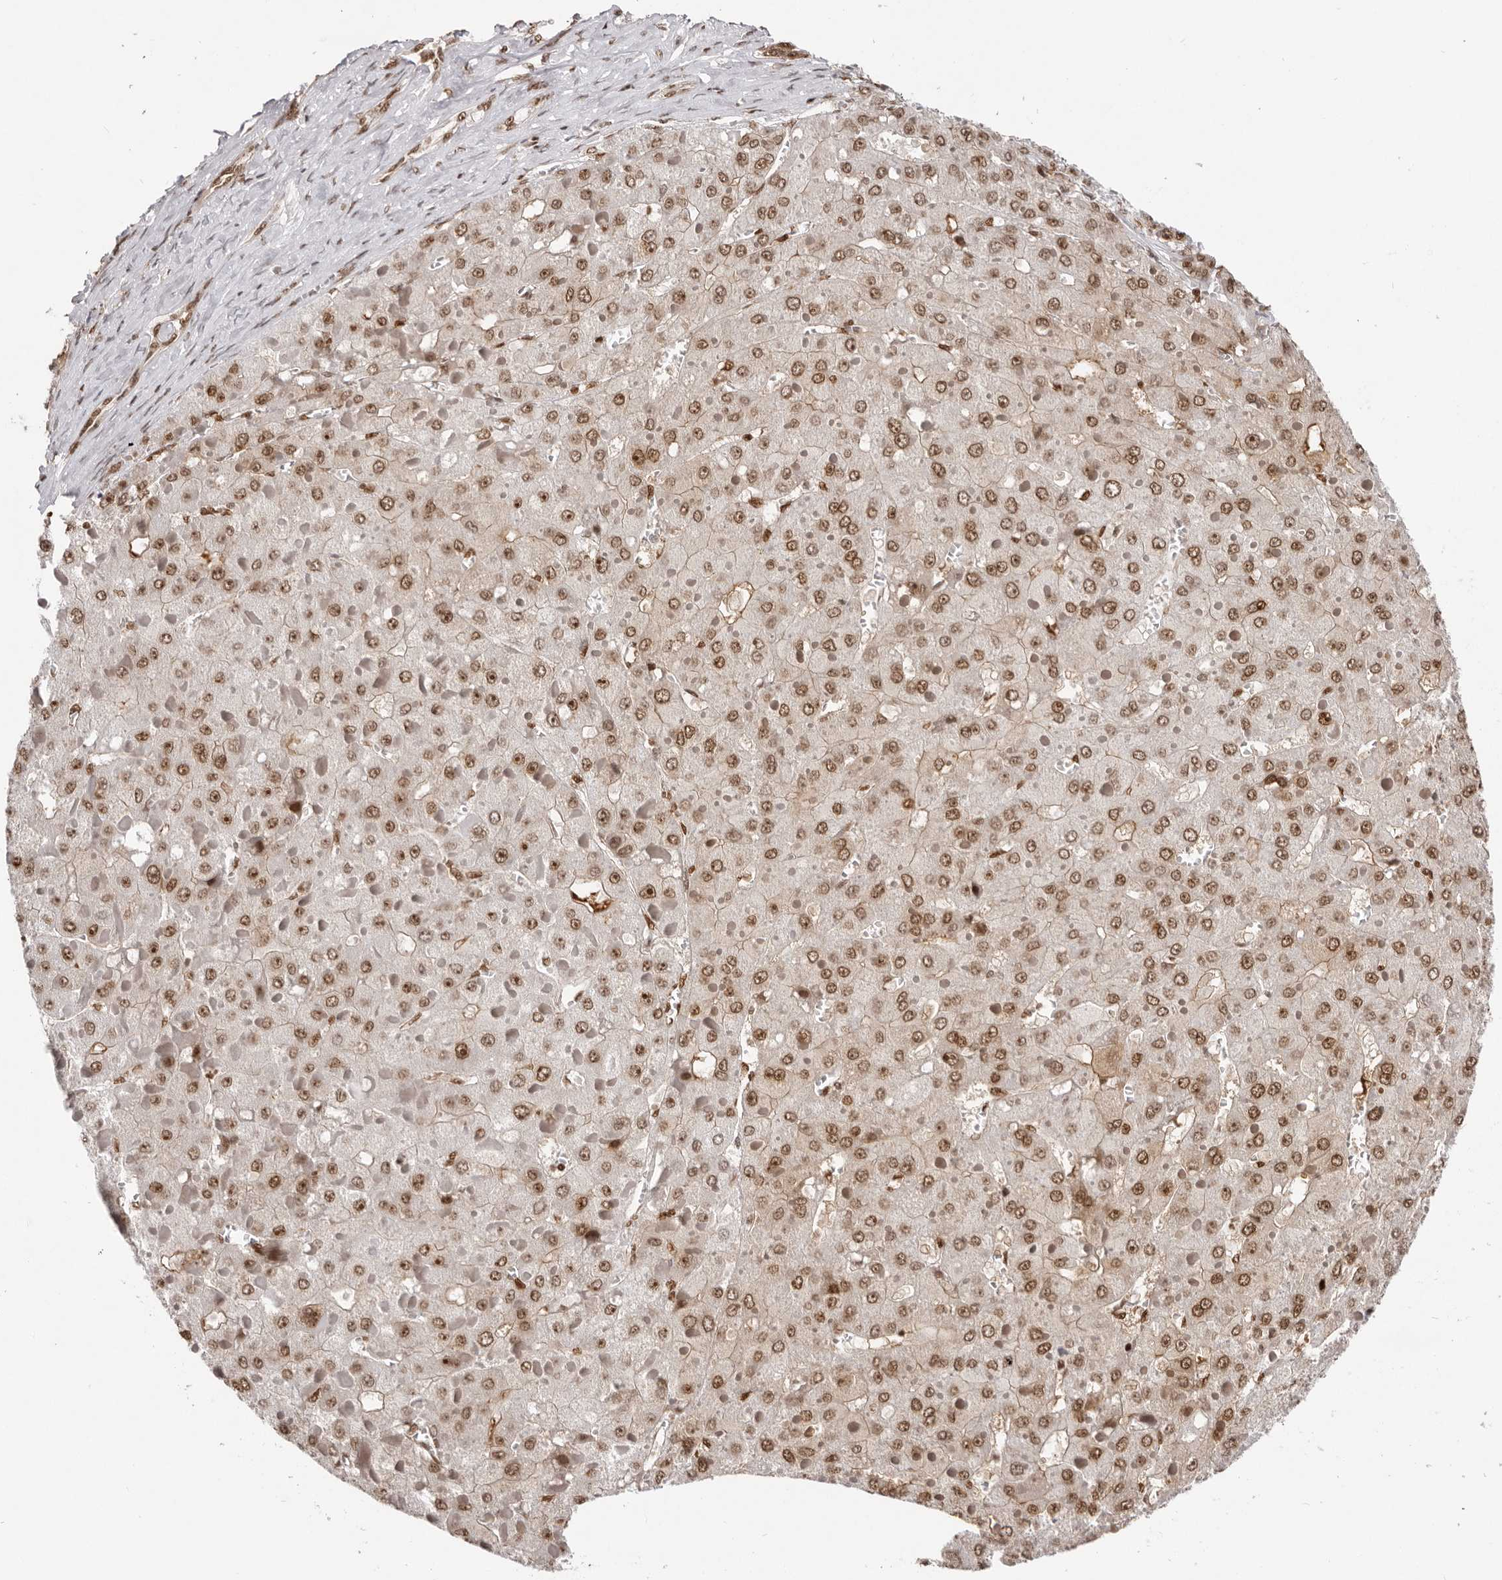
{"staining": {"intensity": "moderate", "quantity": ">75%", "location": "nuclear"}, "tissue": "liver cancer", "cell_type": "Tumor cells", "image_type": "cancer", "snomed": [{"axis": "morphology", "description": "Carcinoma, Hepatocellular, NOS"}, {"axis": "topography", "description": "Liver"}], "caption": "Moderate nuclear staining for a protein is identified in about >75% of tumor cells of liver hepatocellular carcinoma using immunohistochemistry (IHC).", "gene": "CHTOP", "patient": {"sex": "female", "age": 73}}